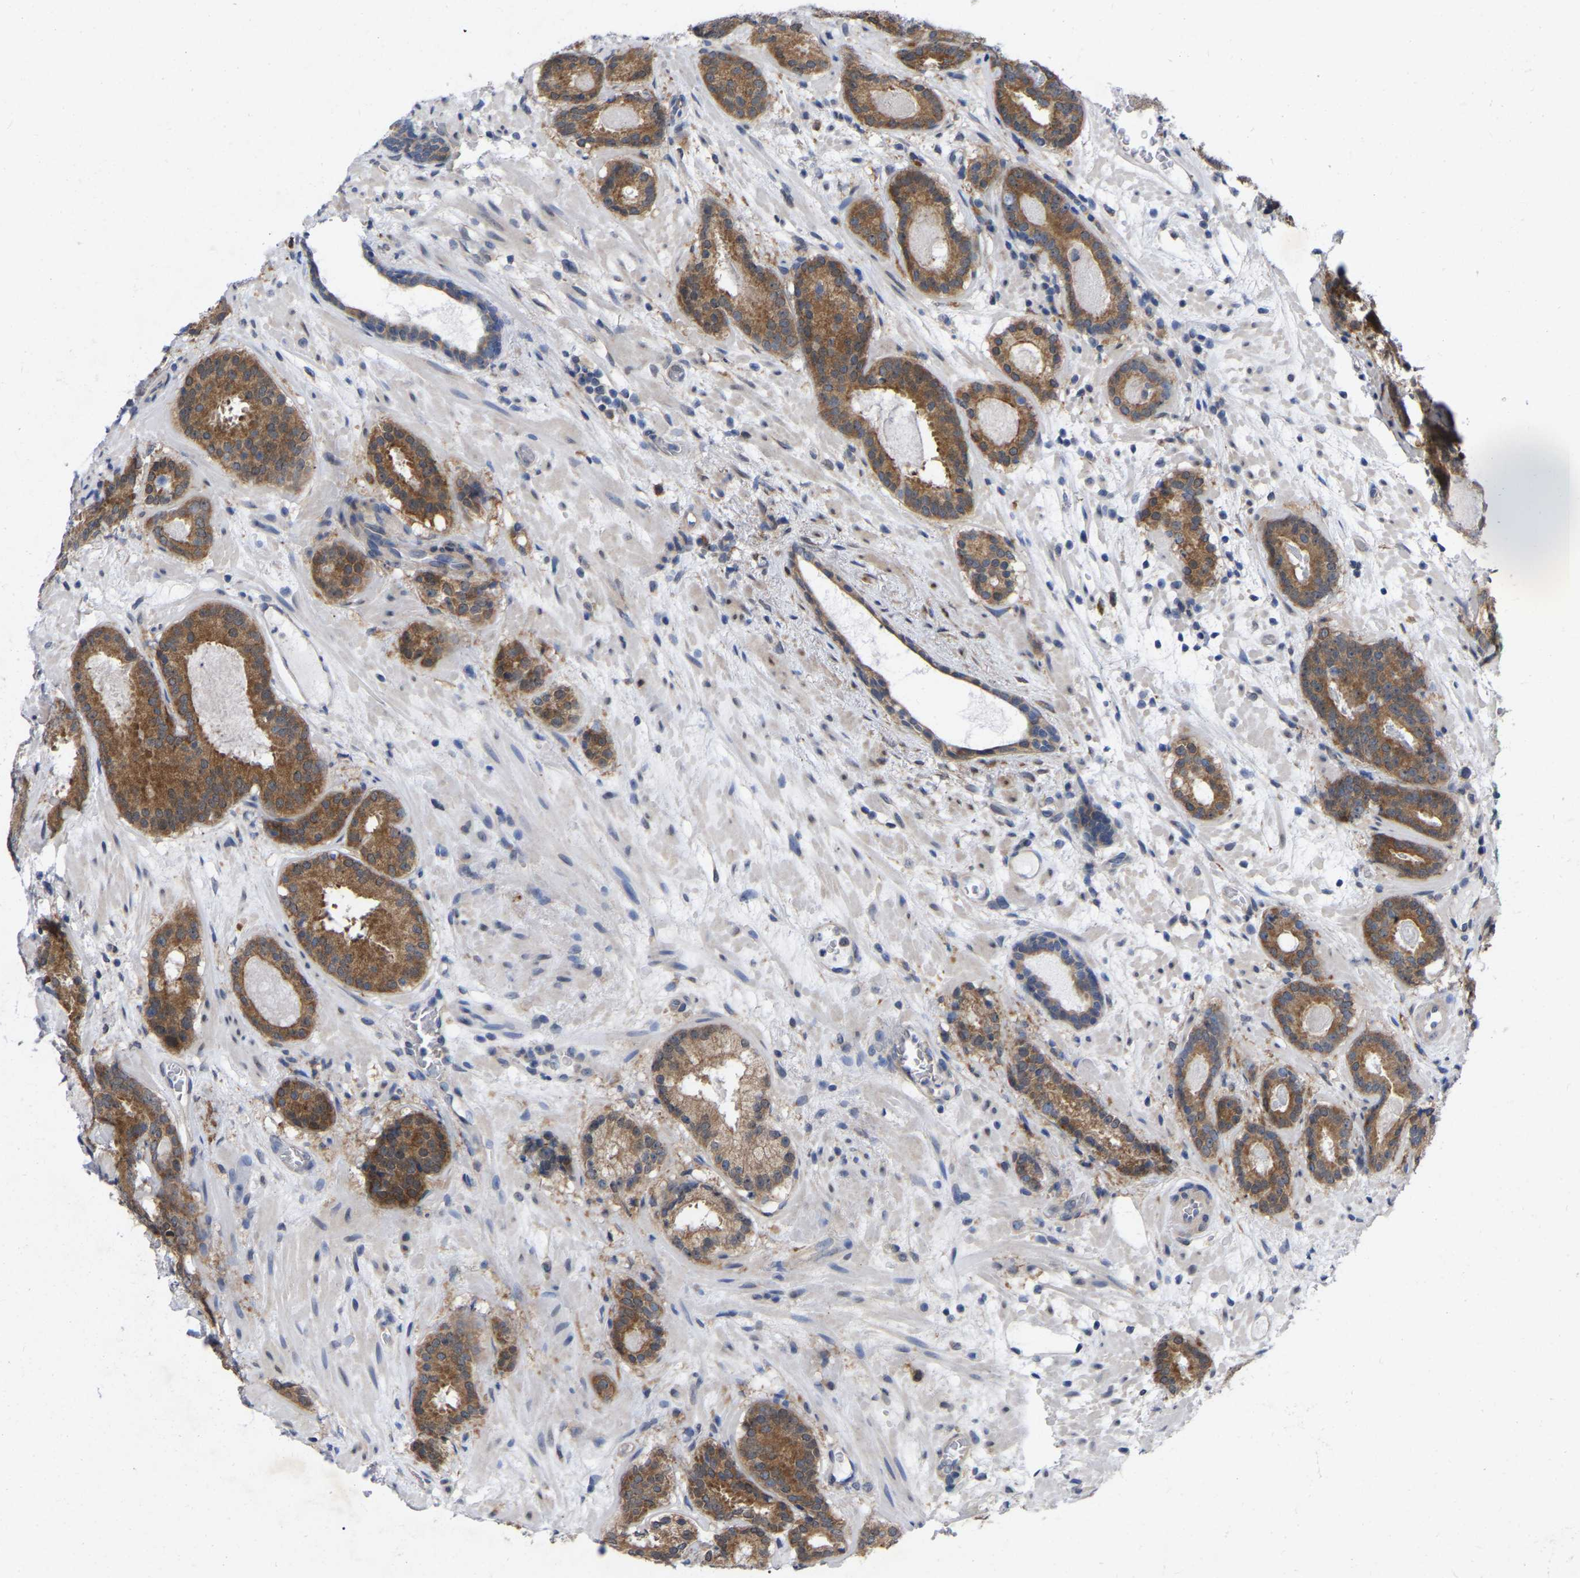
{"staining": {"intensity": "moderate", "quantity": ">75%", "location": "cytoplasmic/membranous"}, "tissue": "prostate cancer", "cell_type": "Tumor cells", "image_type": "cancer", "snomed": [{"axis": "morphology", "description": "Adenocarcinoma, Low grade"}, {"axis": "topography", "description": "Prostate"}], "caption": "IHC image of neoplastic tissue: prostate cancer stained using immunohistochemistry demonstrates medium levels of moderate protein expression localized specifically in the cytoplasmic/membranous of tumor cells, appearing as a cytoplasmic/membranous brown color.", "gene": "UBE4B", "patient": {"sex": "male", "age": 69}}